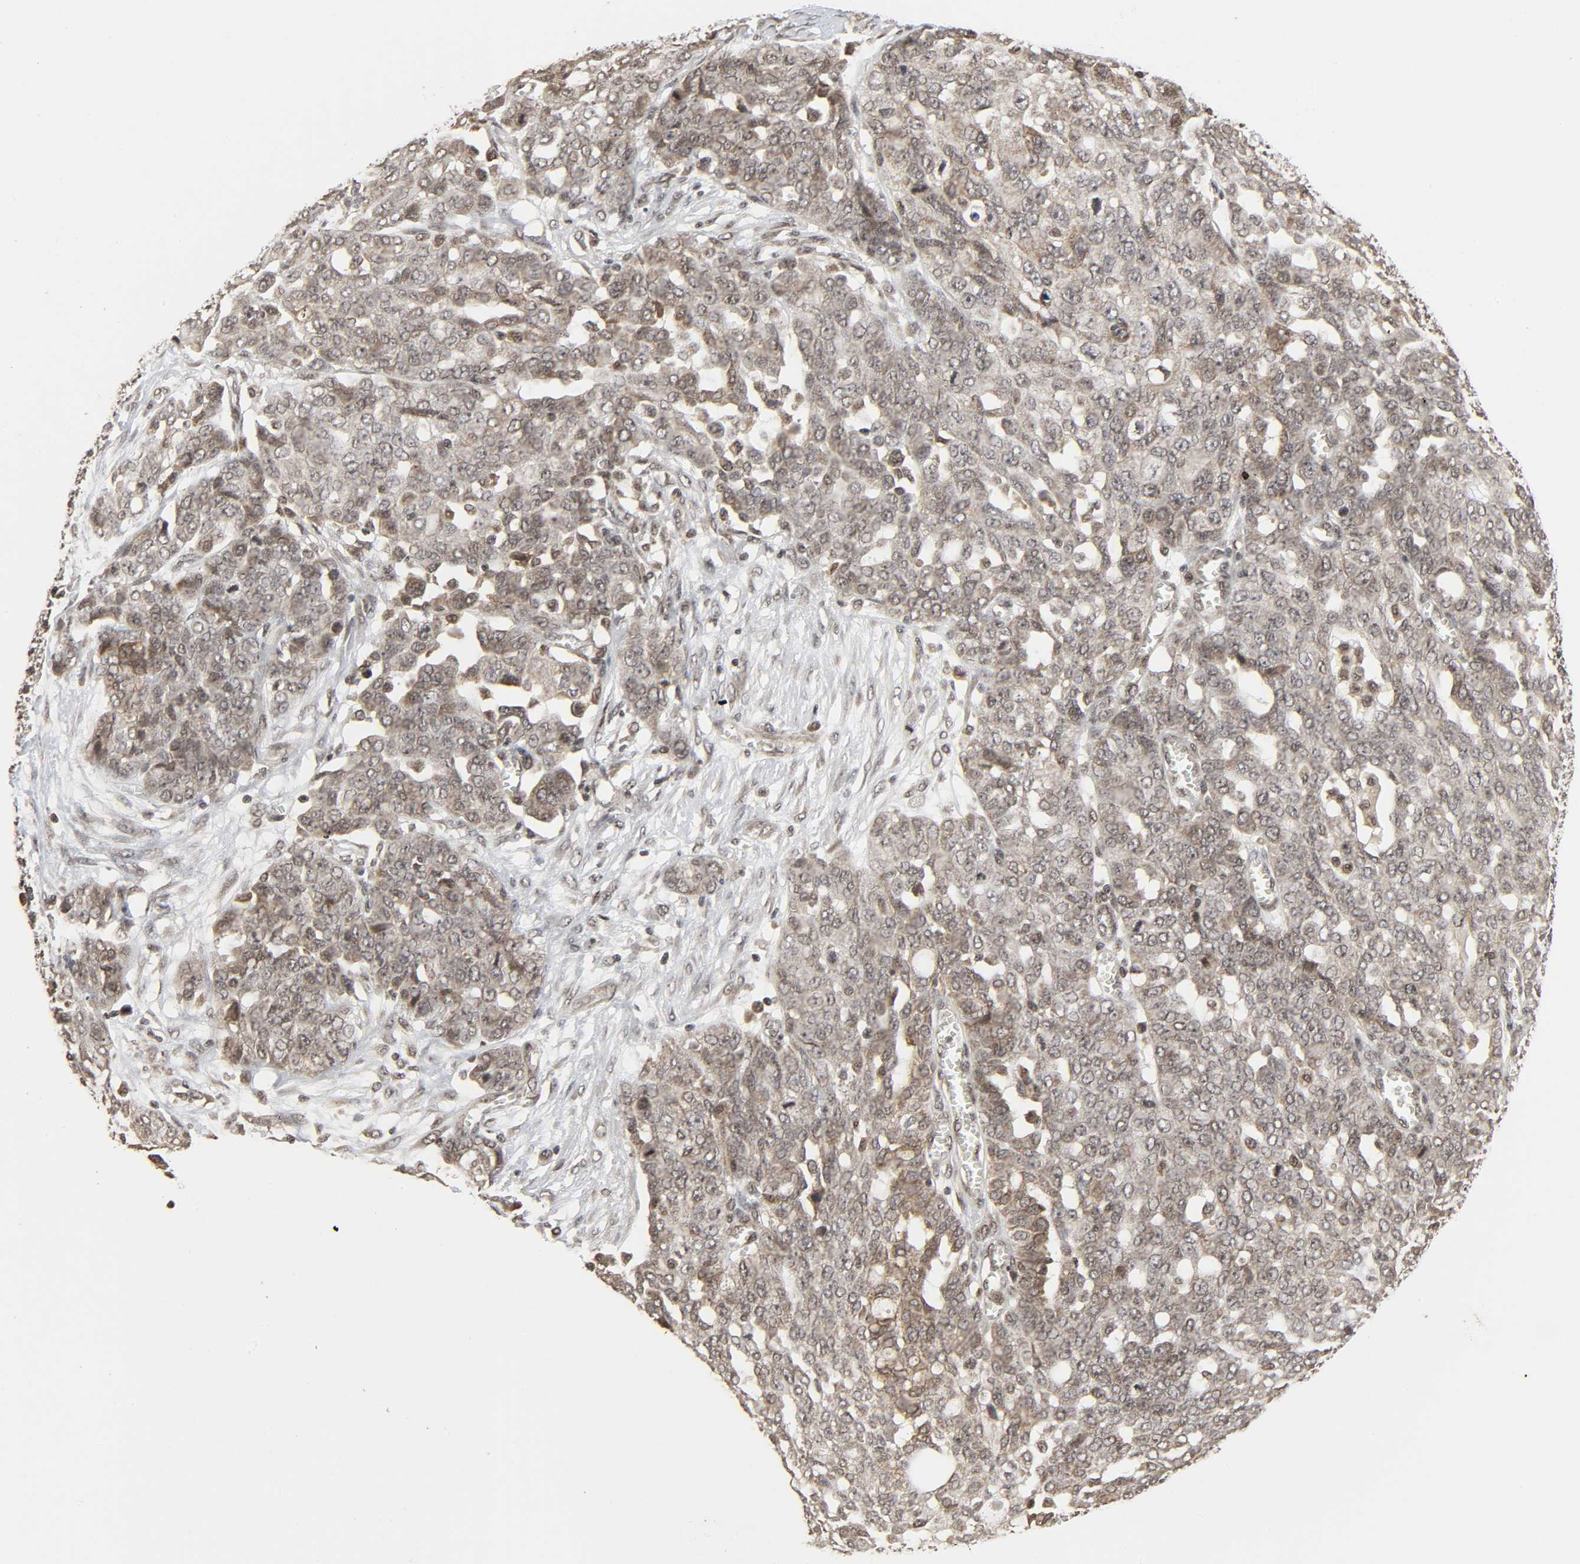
{"staining": {"intensity": "weak", "quantity": "25%-75%", "location": "nuclear"}, "tissue": "ovarian cancer", "cell_type": "Tumor cells", "image_type": "cancer", "snomed": [{"axis": "morphology", "description": "Cystadenocarcinoma, serous, NOS"}, {"axis": "topography", "description": "Soft tissue"}, {"axis": "topography", "description": "Ovary"}], "caption": "Weak nuclear expression for a protein is present in about 25%-75% of tumor cells of serous cystadenocarcinoma (ovarian) using immunohistochemistry (IHC).", "gene": "XRCC1", "patient": {"sex": "female", "age": 57}}